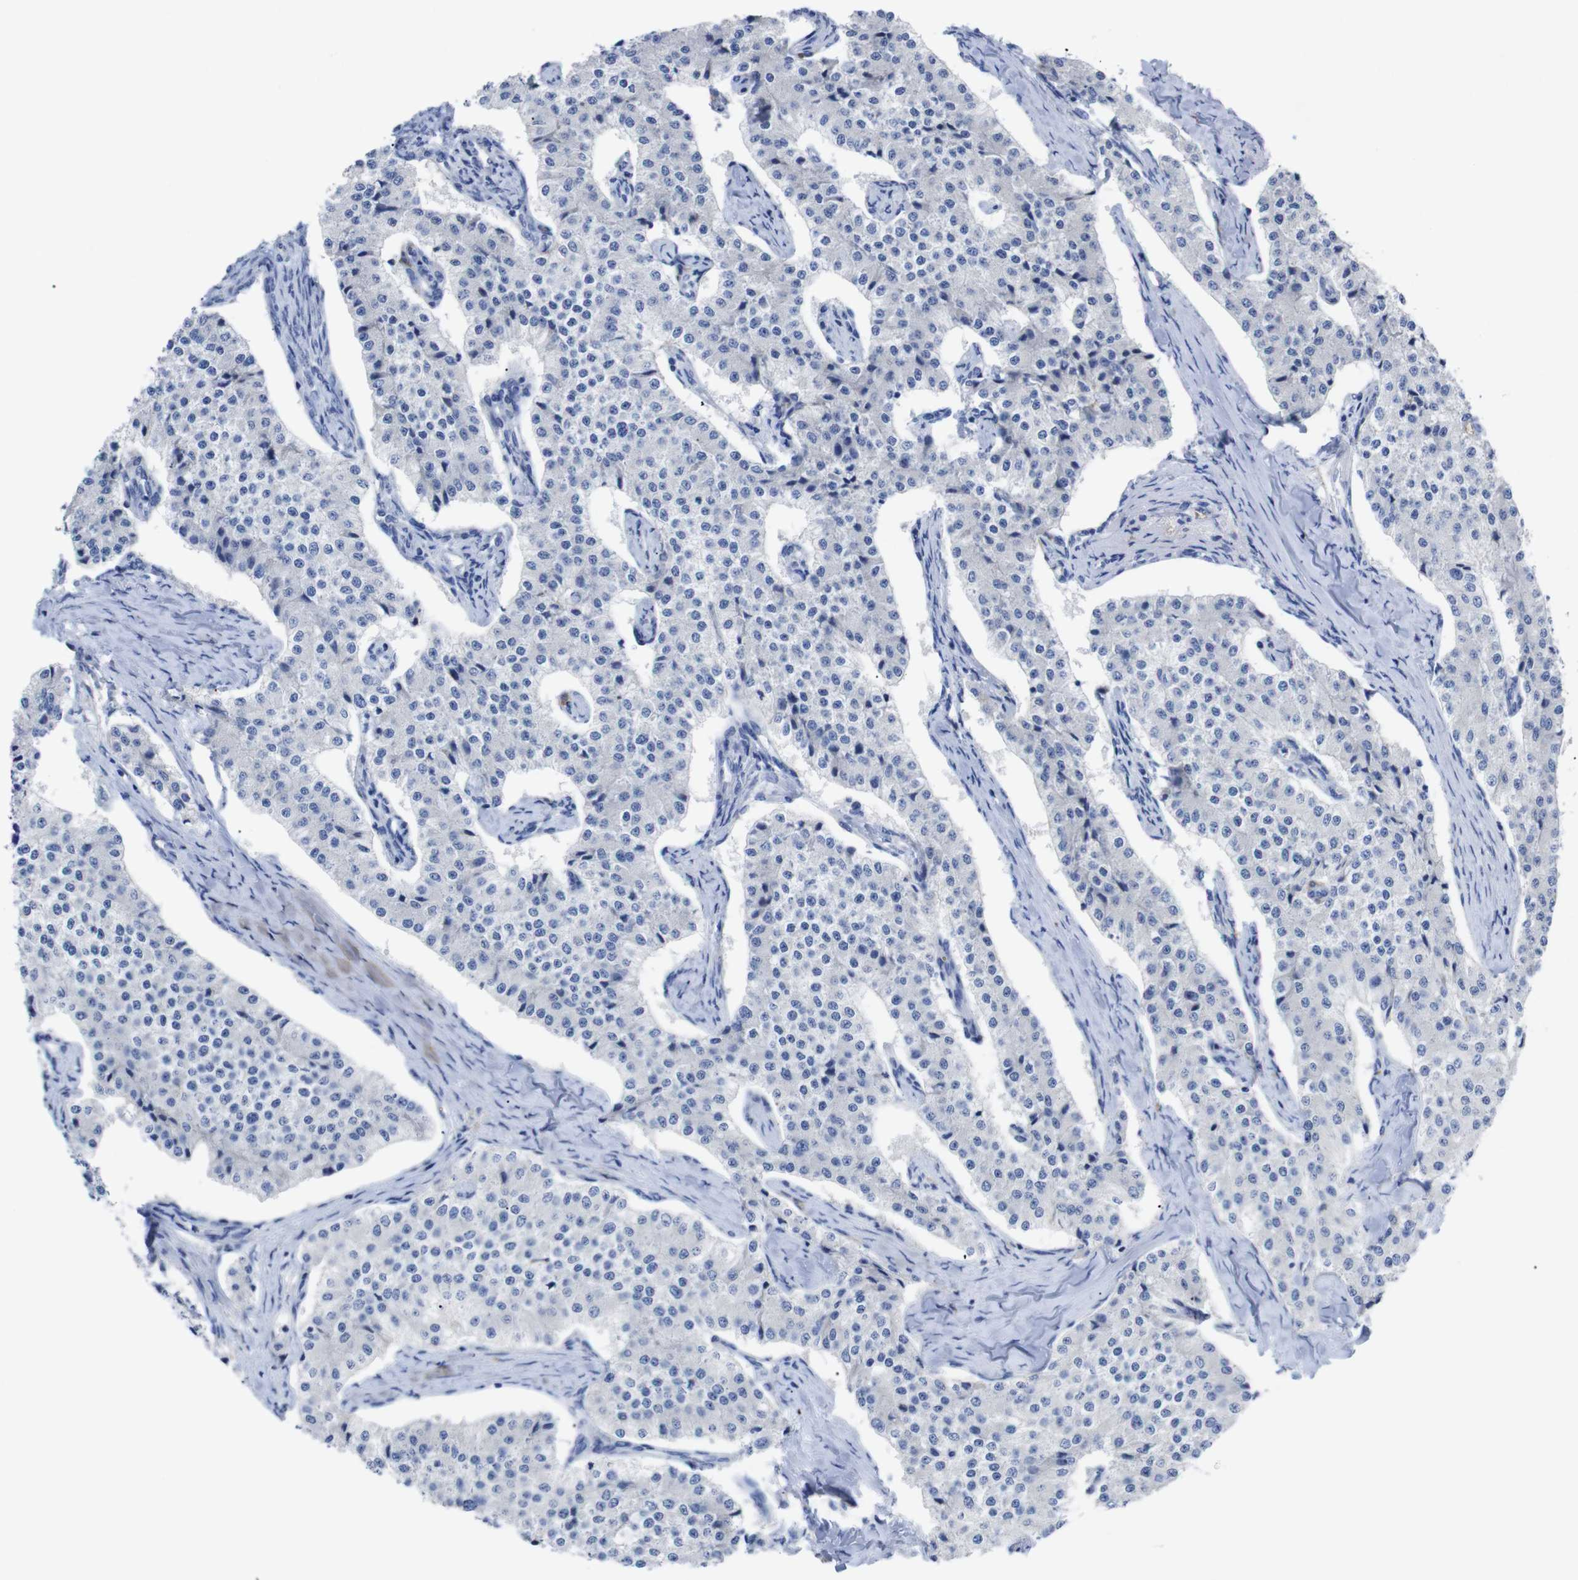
{"staining": {"intensity": "negative", "quantity": "none", "location": "none"}, "tissue": "carcinoid", "cell_type": "Tumor cells", "image_type": "cancer", "snomed": [{"axis": "morphology", "description": "Carcinoid, malignant, NOS"}, {"axis": "topography", "description": "Colon"}], "caption": "This is an immunohistochemistry image of carcinoid (malignant). There is no expression in tumor cells.", "gene": "C5AR1", "patient": {"sex": "female", "age": 52}}